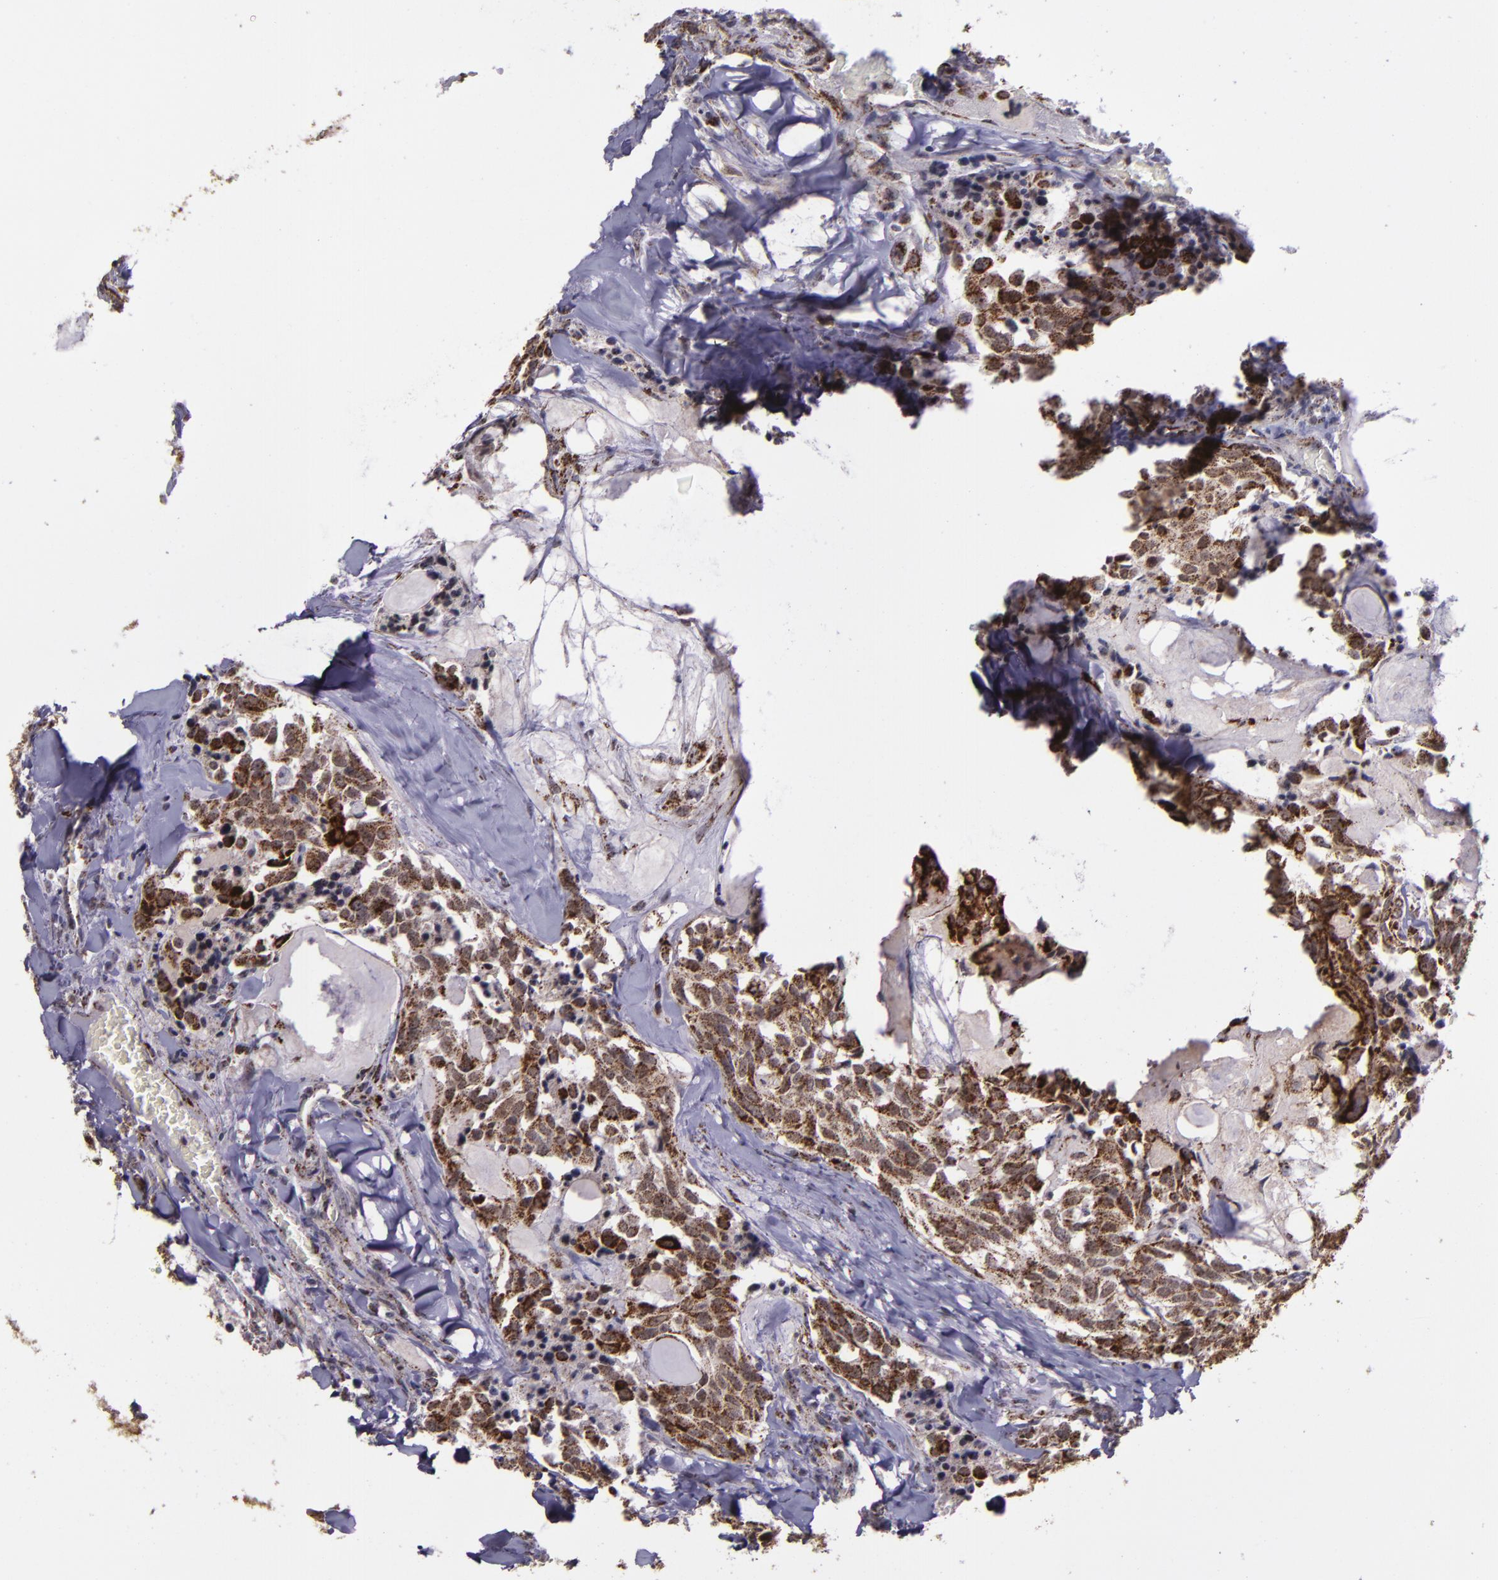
{"staining": {"intensity": "moderate", "quantity": ">75%", "location": "cytoplasmic/membranous"}, "tissue": "thyroid cancer", "cell_type": "Tumor cells", "image_type": "cancer", "snomed": [{"axis": "morphology", "description": "Carcinoma, NOS"}, {"axis": "morphology", "description": "Carcinoid, malignant, NOS"}, {"axis": "topography", "description": "Thyroid gland"}], "caption": "Human carcinoma (thyroid) stained for a protein (brown) exhibits moderate cytoplasmic/membranous positive staining in about >75% of tumor cells.", "gene": "LONP1", "patient": {"sex": "male", "age": 33}}